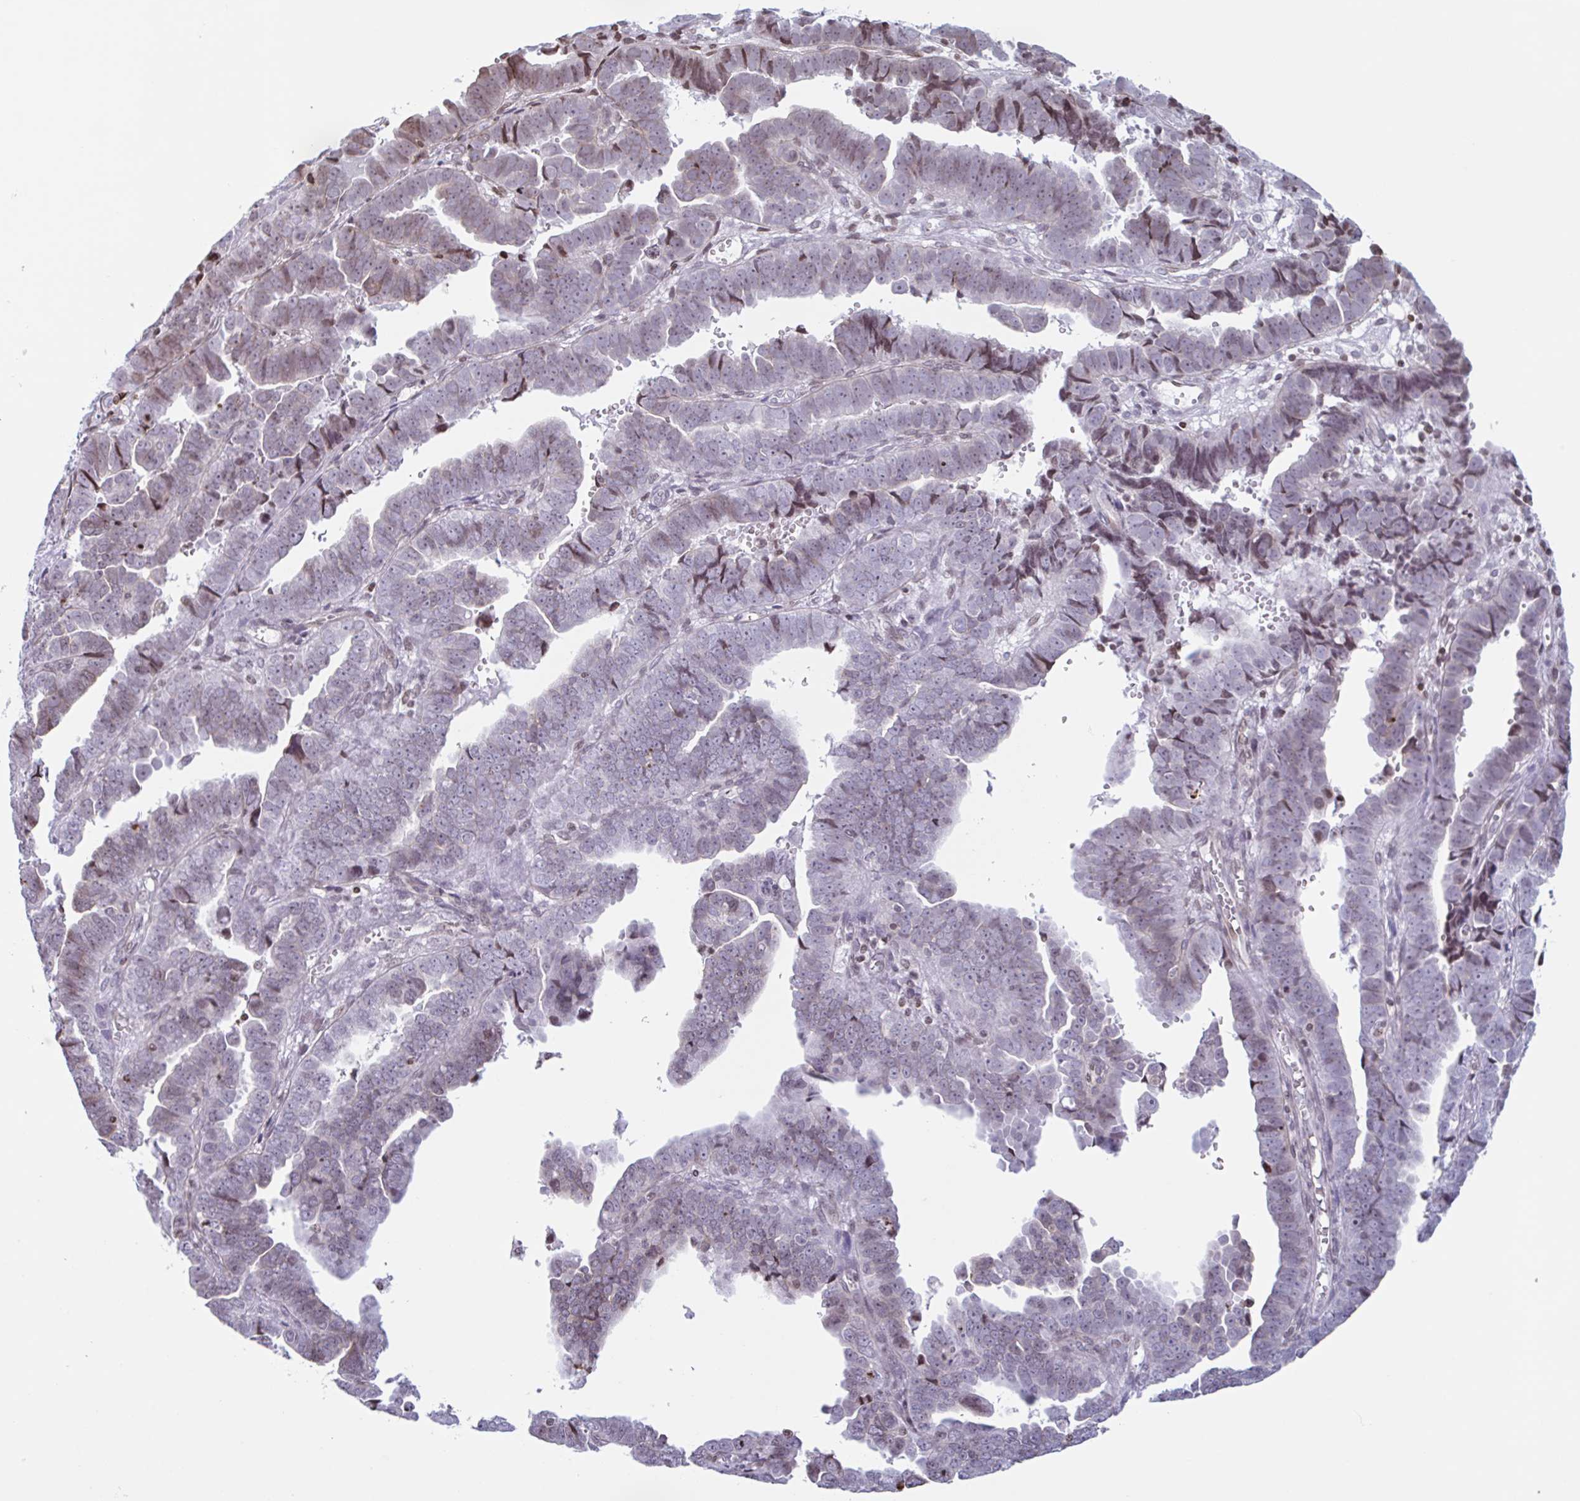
{"staining": {"intensity": "weak", "quantity": "25%-75%", "location": "nuclear"}, "tissue": "endometrial cancer", "cell_type": "Tumor cells", "image_type": "cancer", "snomed": [{"axis": "morphology", "description": "Adenocarcinoma, NOS"}, {"axis": "topography", "description": "Endometrium"}], "caption": "Adenocarcinoma (endometrial) tissue reveals weak nuclear positivity in approximately 25%-75% of tumor cells", "gene": "NOL6", "patient": {"sex": "female", "age": 75}}